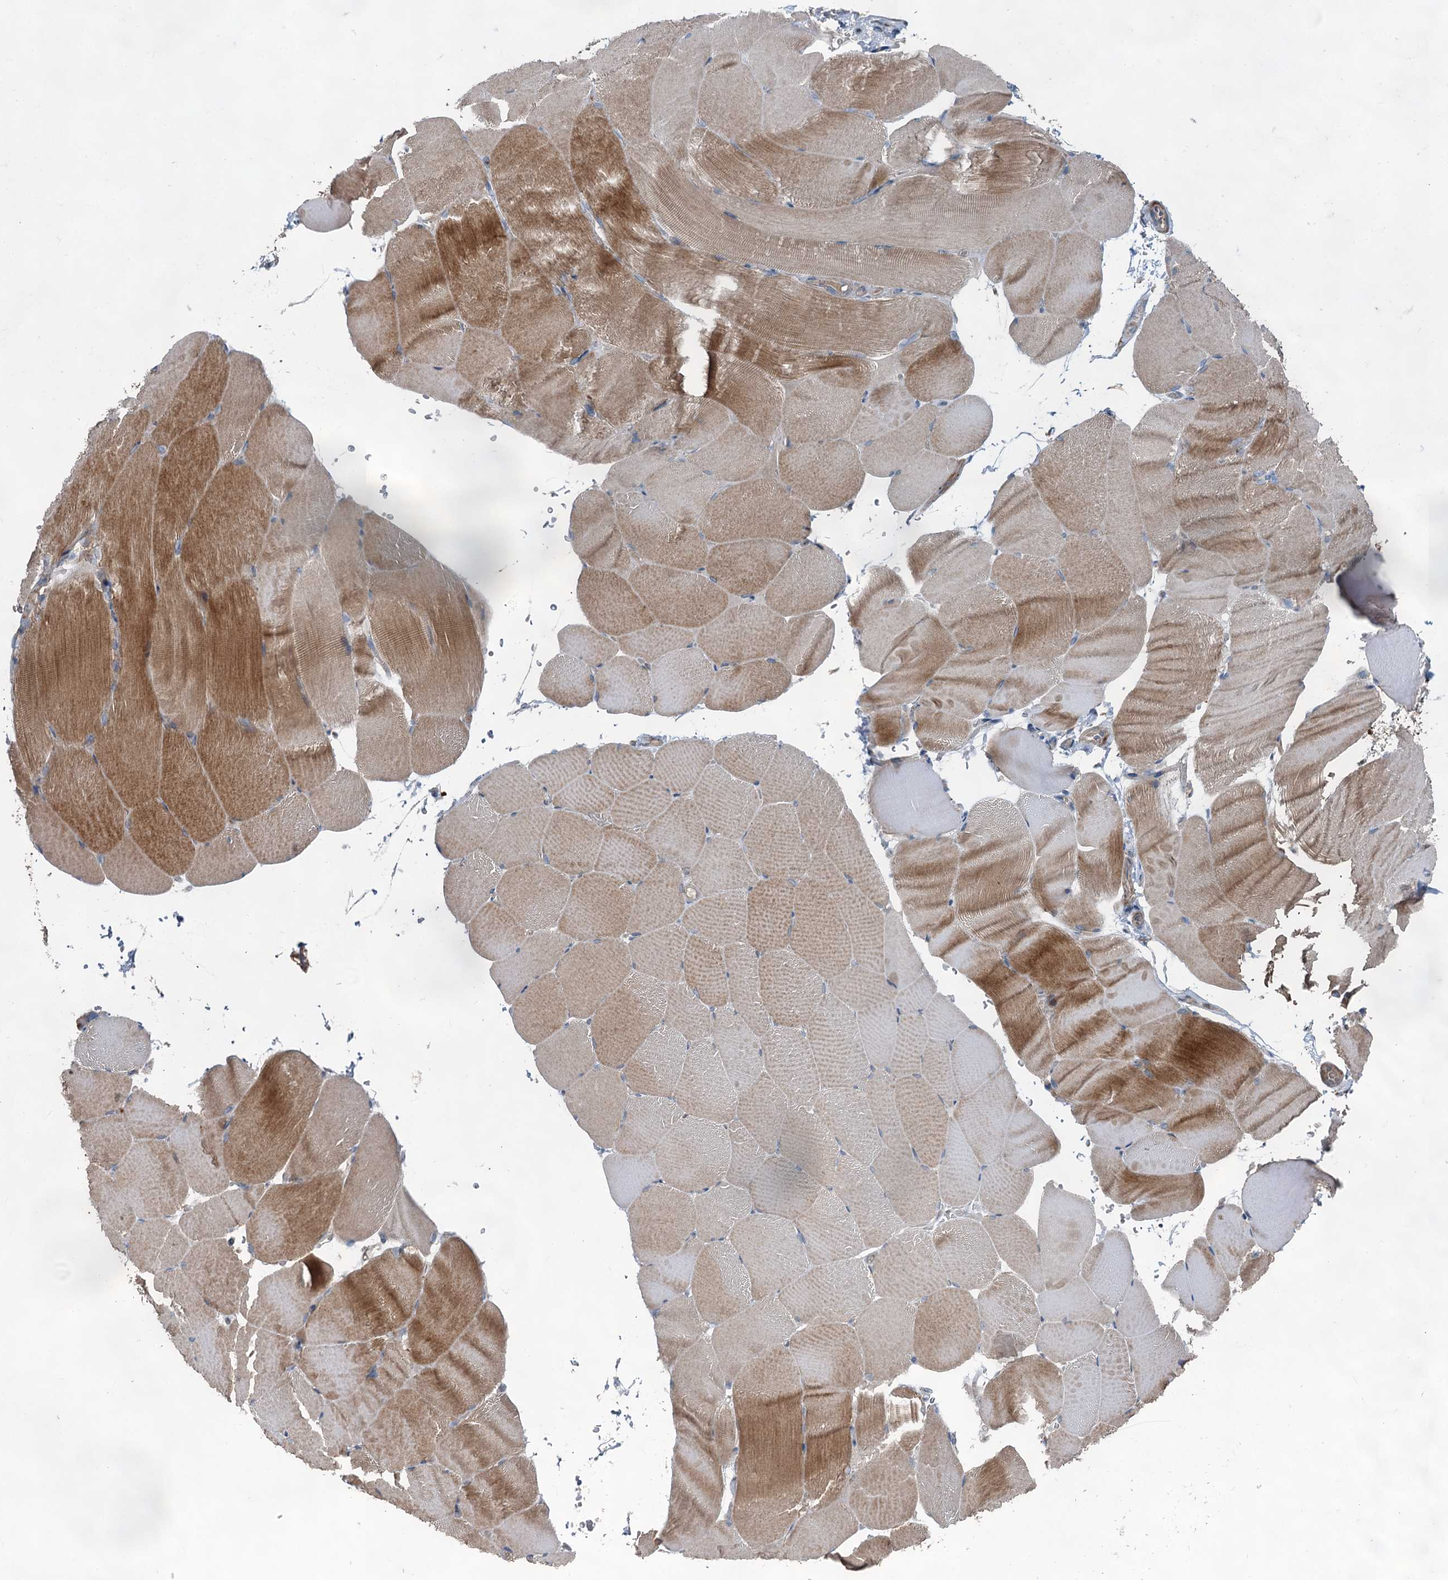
{"staining": {"intensity": "moderate", "quantity": "25%-75%", "location": "cytoplasmic/membranous"}, "tissue": "skeletal muscle", "cell_type": "Myocytes", "image_type": "normal", "snomed": [{"axis": "morphology", "description": "Normal tissue, NOS"}, {"axis": "topography", "description": "Skeletal muscle"}, {"axis": "topography", "description": "Parathyroid gland"}], "caption": "The photomicrograph exhibits a brown stain indicating the presence of a protein in the cytoplasmic/membranous of myocytes in skeletal muscle. The staining is performed using DAB (3,3'-diaminobenzidine) brown chromogen to label protein expression. The nuclei are counter-stained blue using hematoxylin.", "gene": "HAUS2", "patient": {"sex": "female", "age": 37}}